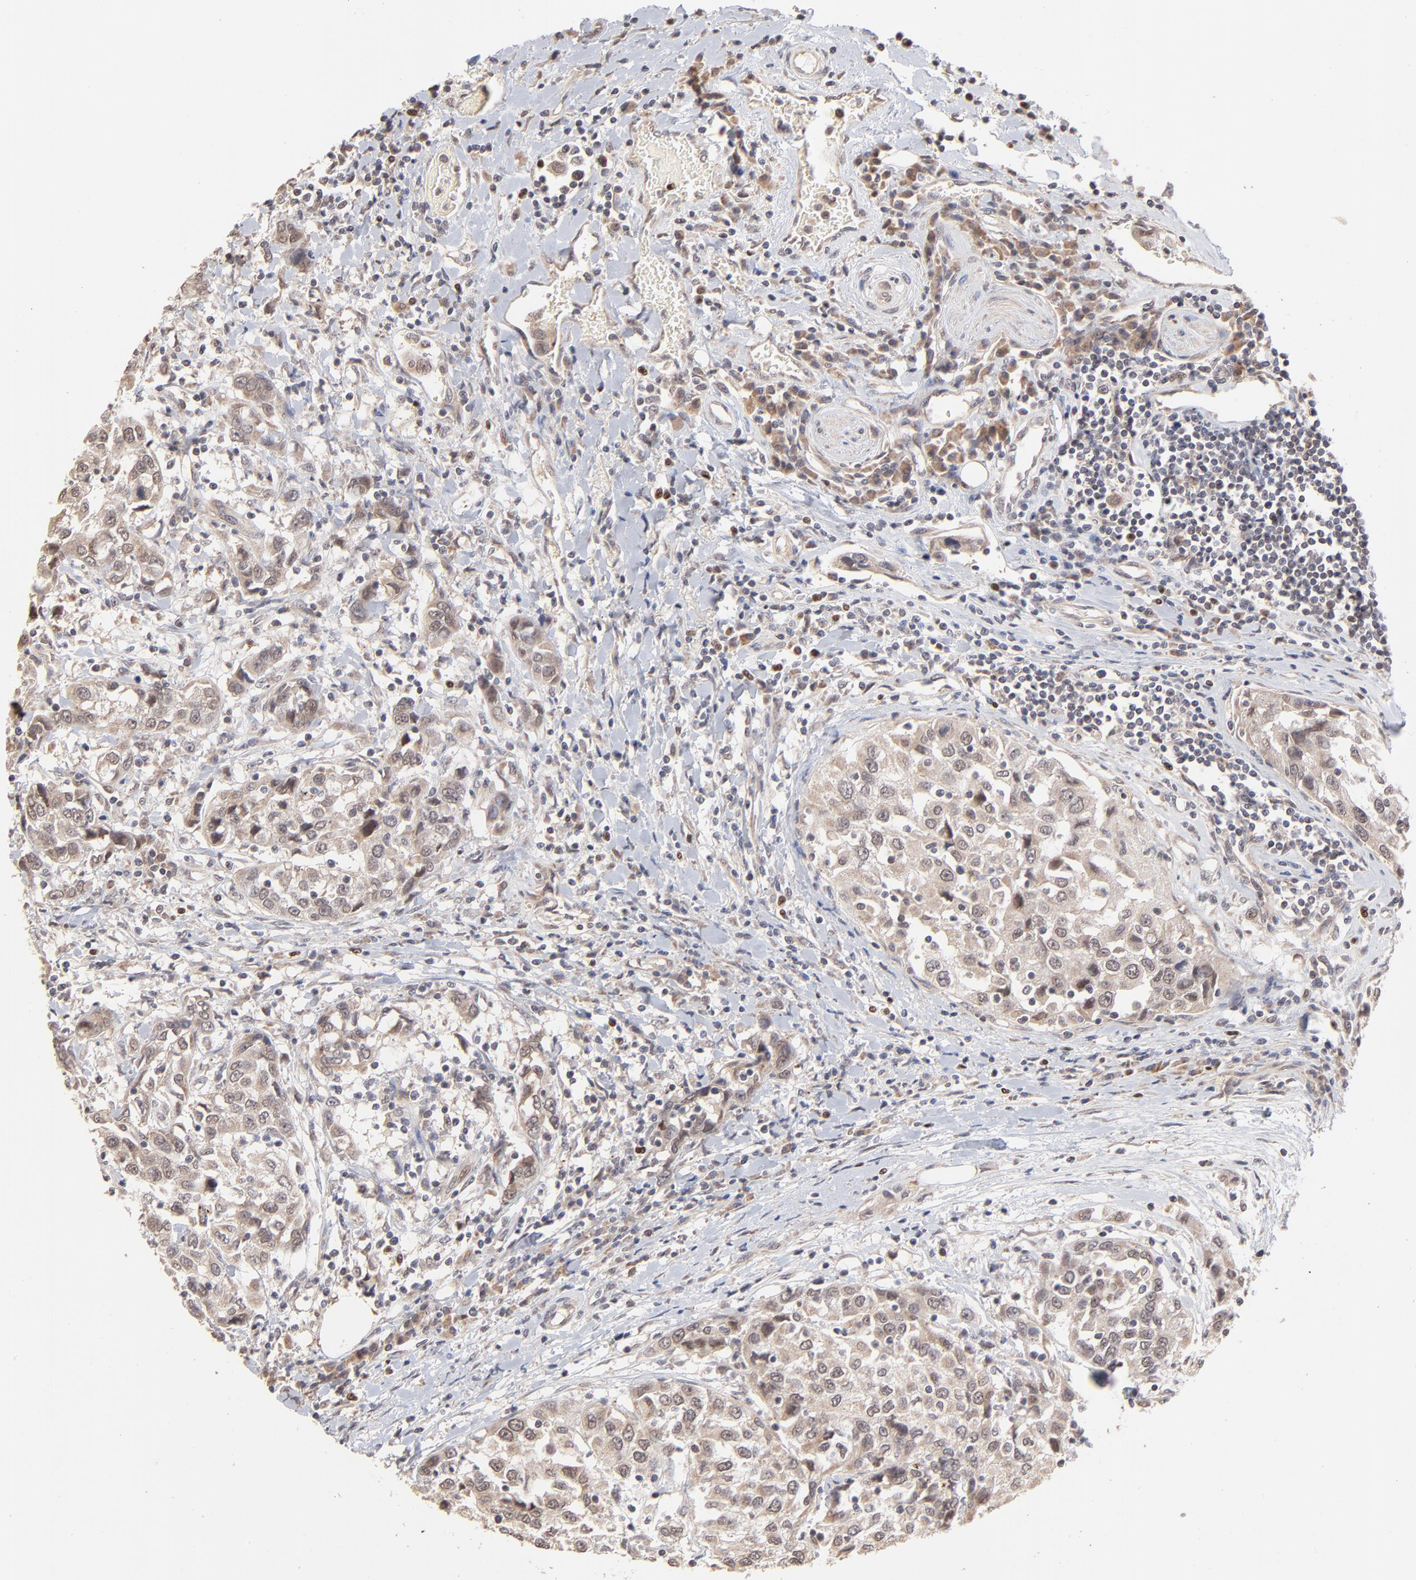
{"staining": {"intensity": "weak", "quantity": "25%-75%", "location": "cytoplasmic/membranous,nuclear"}, "tissue": "urothelial cancer", "cell_type": "Tumor cells", "image_type": "cancer", "snomed": [{"axis": "morphology", "description": "Urothelial carcinoma, High grade"}, {"axis": "topography", "description": "Urinary bladder"}], "caption": "IHC staining of urothelial cancer, which exhibits low levels of weak cytoplasmic/membranous and nuclear positivity in approximately 25%-75% of tumor cells indicating weak cytoplasmic/membranous and nuclear protein positivity. The staining was performed using DAB (3,3'-diaminobenzidine) (brown) for protein detection and nuclei were counterstained in hematoxylin (blue).", "gene": "MSL2", "patient": {"sex": "female", "age": 80}}